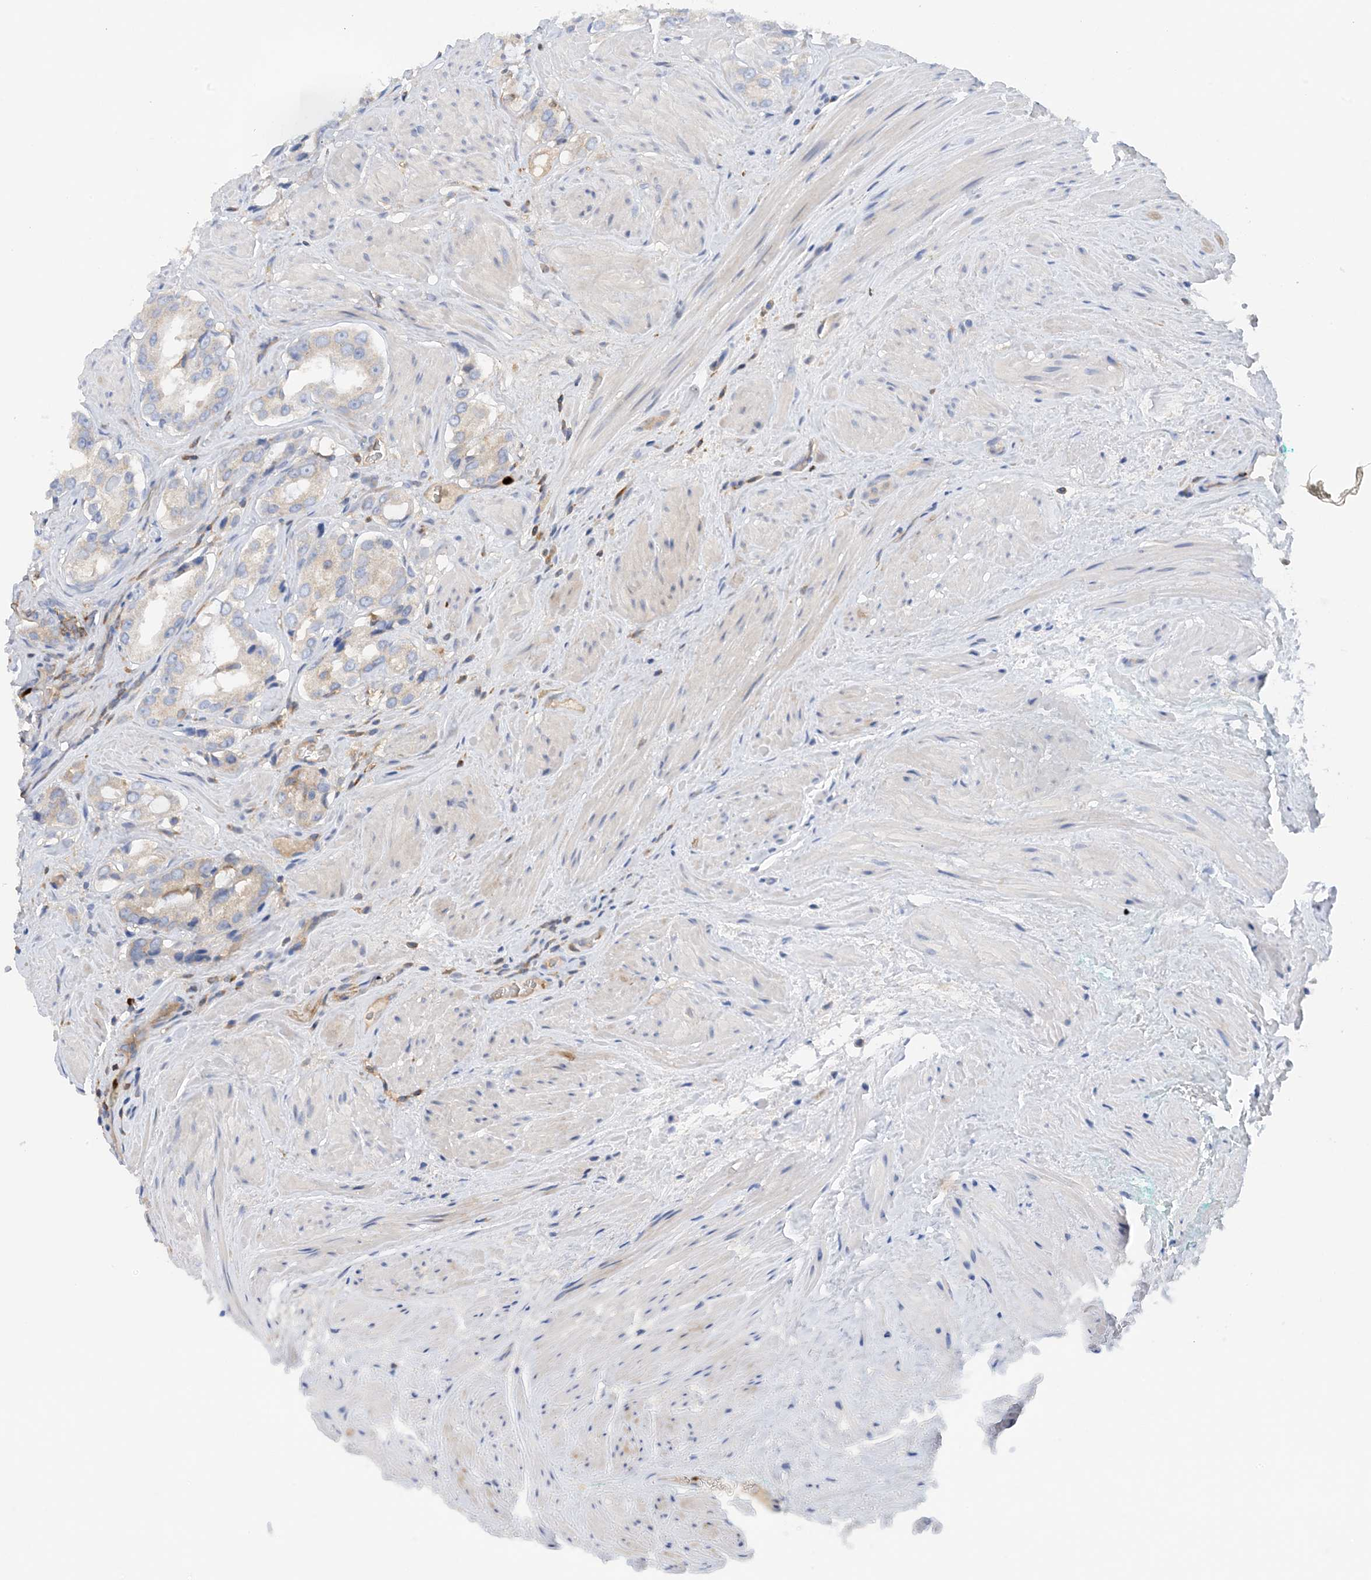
{"staining": {"intensity": "negative", "quantity": "none", "location": "none"}, "tissue": "prostate cancer", "cell_type": "Tumor cells", "image_type": "cancer", "snomed": [{"axis": "morphology", "description": "Adenocarcinoma, Low grade"}, {"axis": "topography", "description": "Prostate"}], "caption": "Tumor cells show no significant protein expression in low-grade adenocarcinoma (prostate). Brightfield microscopy of immunohistochemistry stained with DAB (brown) and hematoxylin (blue), captured at high magnification.", "gene": "PHACTR2", "patient": {"sex": "male", "age": 54}}